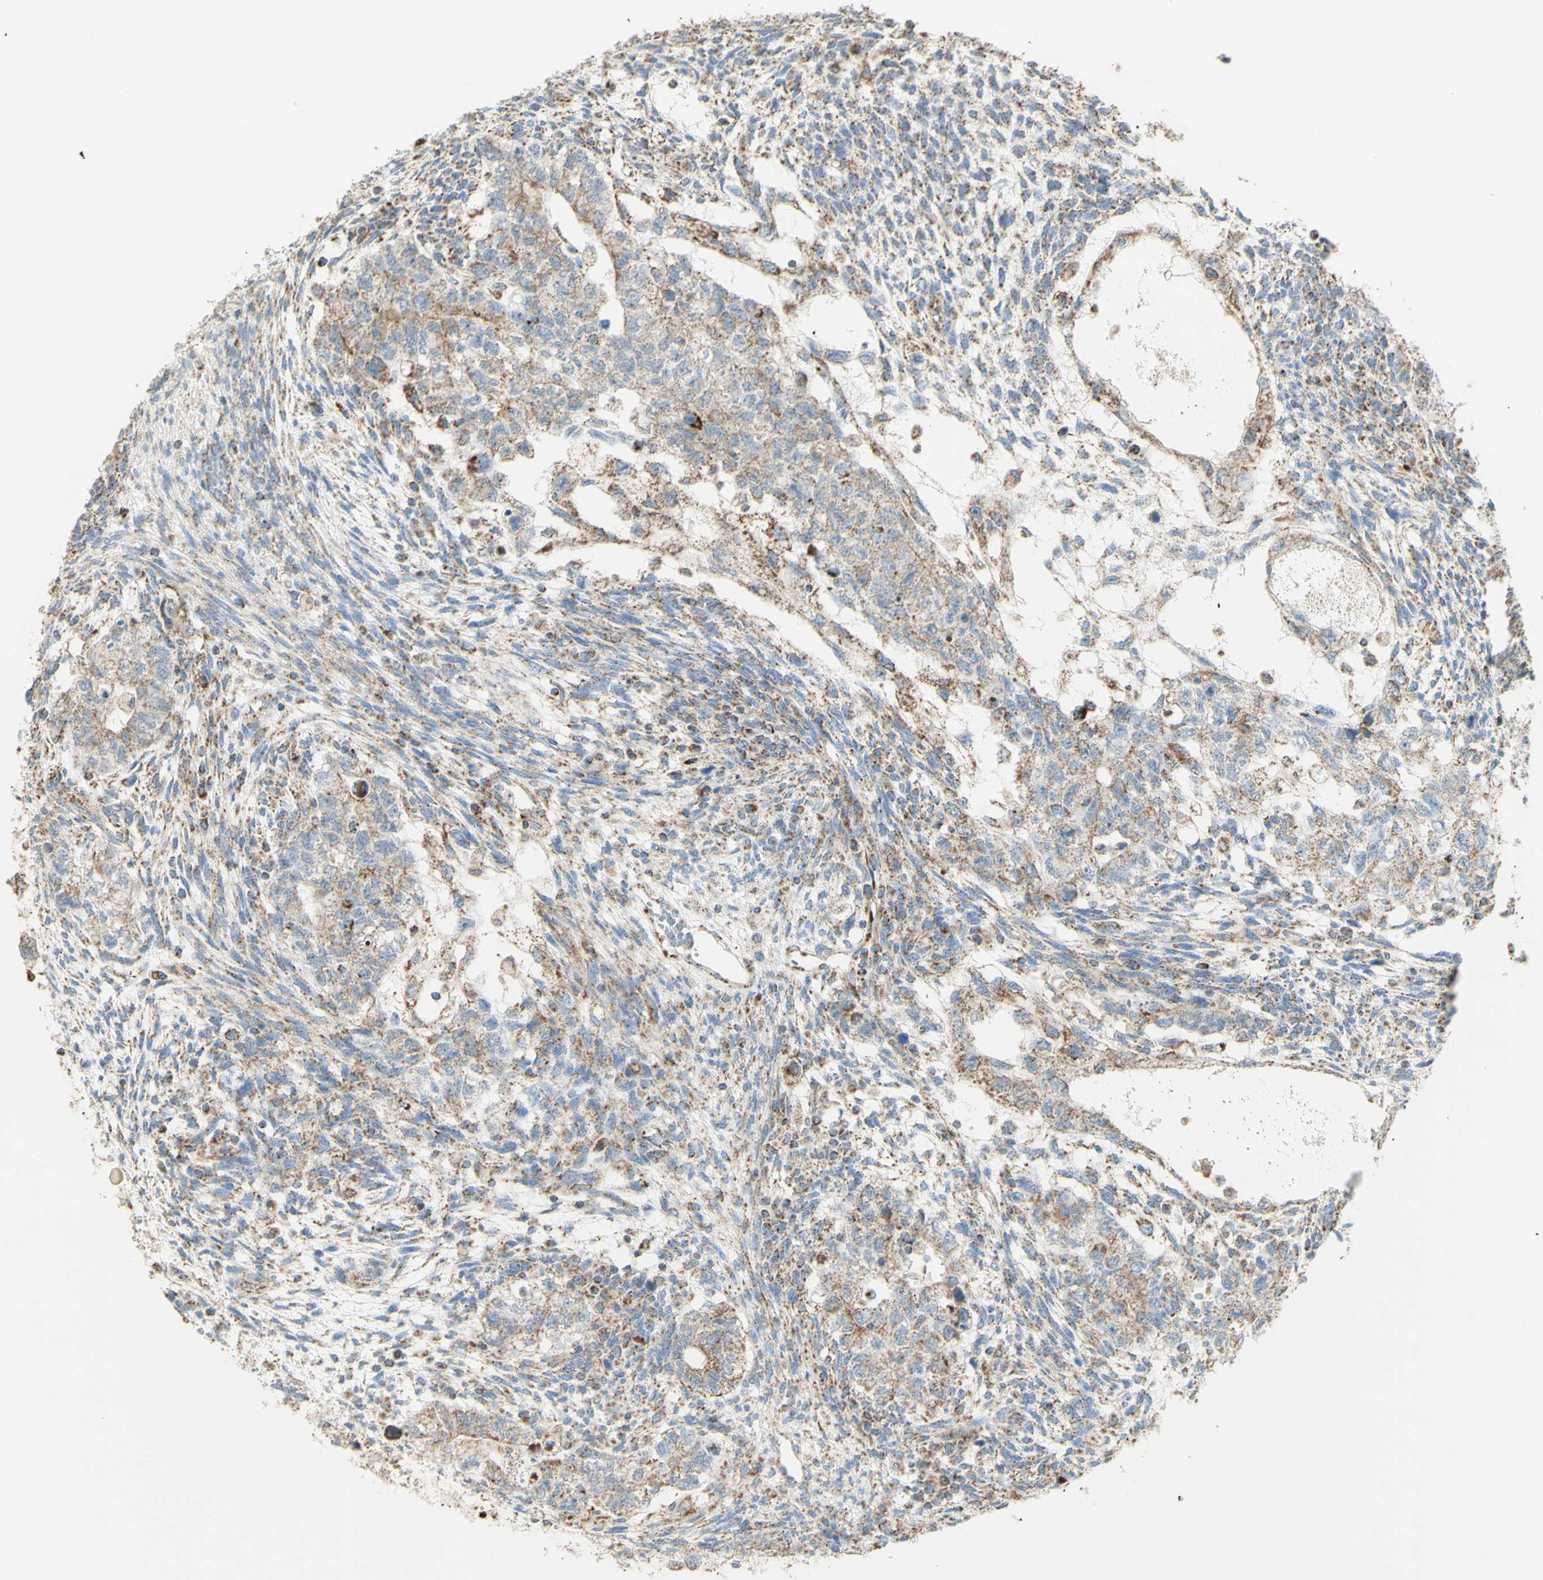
{"staining": {"intensity": "weak", "quantity": ">75%", "location": "cytoplasmic/membranous"}, "tissue": "testis cancer", "cell_type": "Tumor cells", "image_type": "cancer", "snomed": [{"axis": "morphology", "description": "Normal tissue, NOS"}, {"axis": "morphology", "description": "Carcinoma, Embryonal, NOS"}, {"axis": "topography", "description": "Testis"}], "caption": "Immunohistochemistry micrograph of neoplastic tissue: human embryonal carcinoma (testis) stained using IHC exhibits low levels of weak protein expression localized specifically in the cytoplasmic/membranous of tumor cells, appearing as a cytoplasmic/membranous brown color.", "gene": "LETM1", "patient": {"sex": "male", "age": 36}}